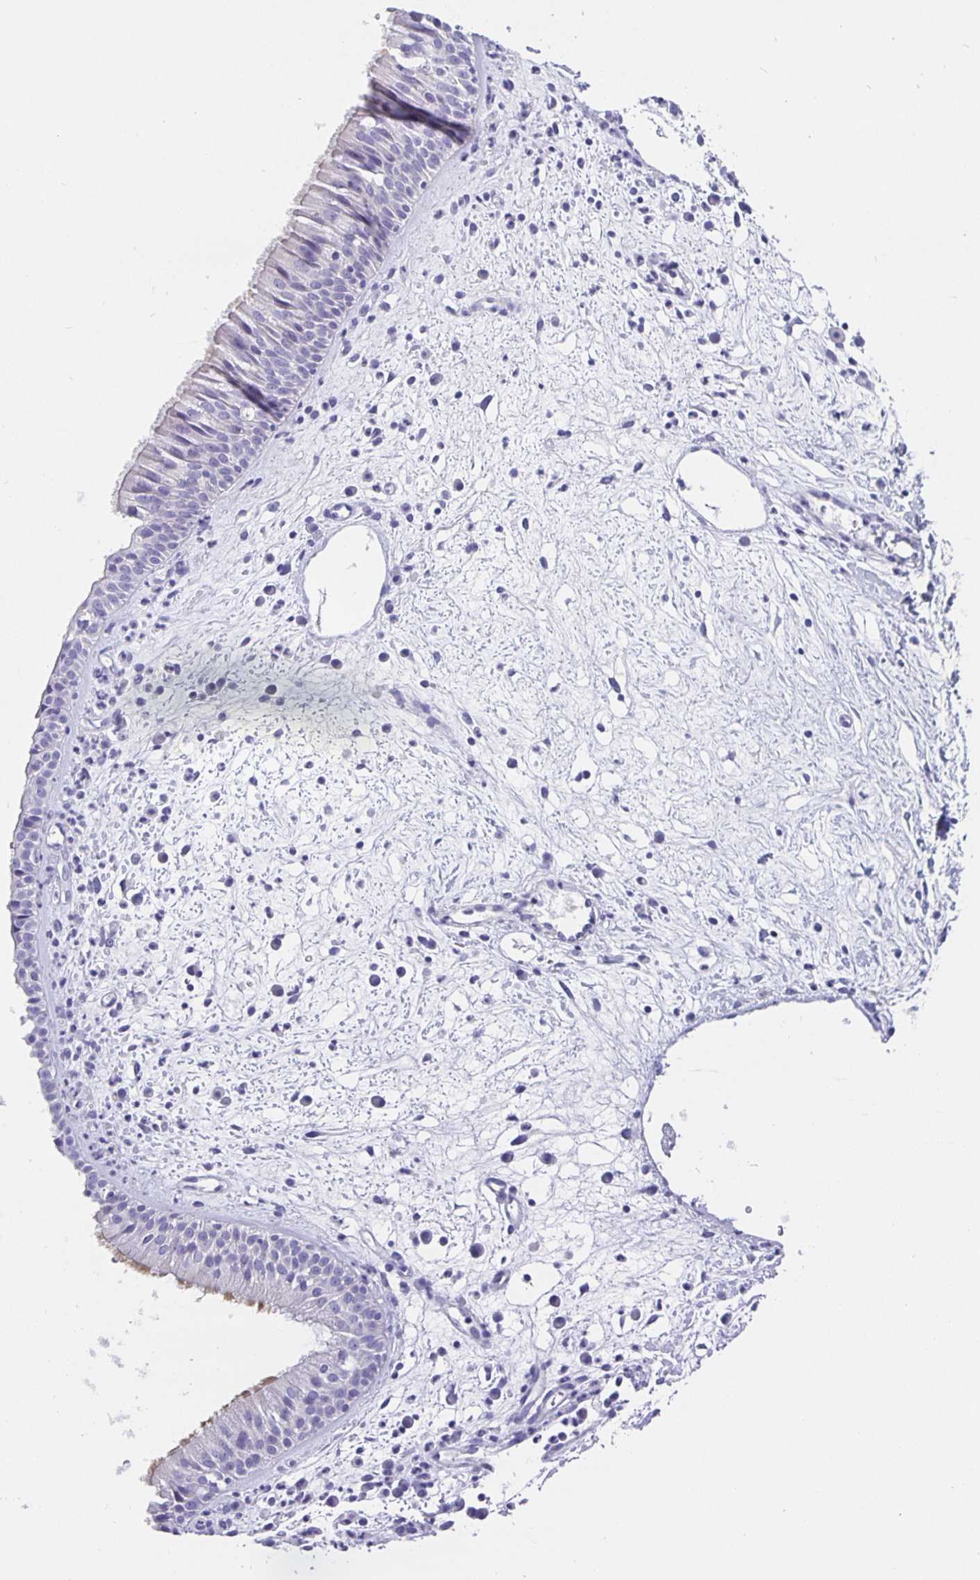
{"staining": {"intensity": "moderate", "quantity": "<25%", "location": "cytoplasmic/membranous"}, "tissue": "nasopharynx", "cell_type": "Respiratory epithelial cells", "image_type": "normal", "snomed": [{"axis": "morphology", "description": "Normal tissue, NOS"}, {"axis": "topography", "description": "Nasopharynx"}], "caption": "An image showing moderate cytoplasmic/membranous expression in approximately <25% of respiratory epithelial cells in normal nasopharynx, as visualized by brown immunohistochemical staining.", "gene": "CFAP74", "patient": {"sex": "male", "age": 65}}